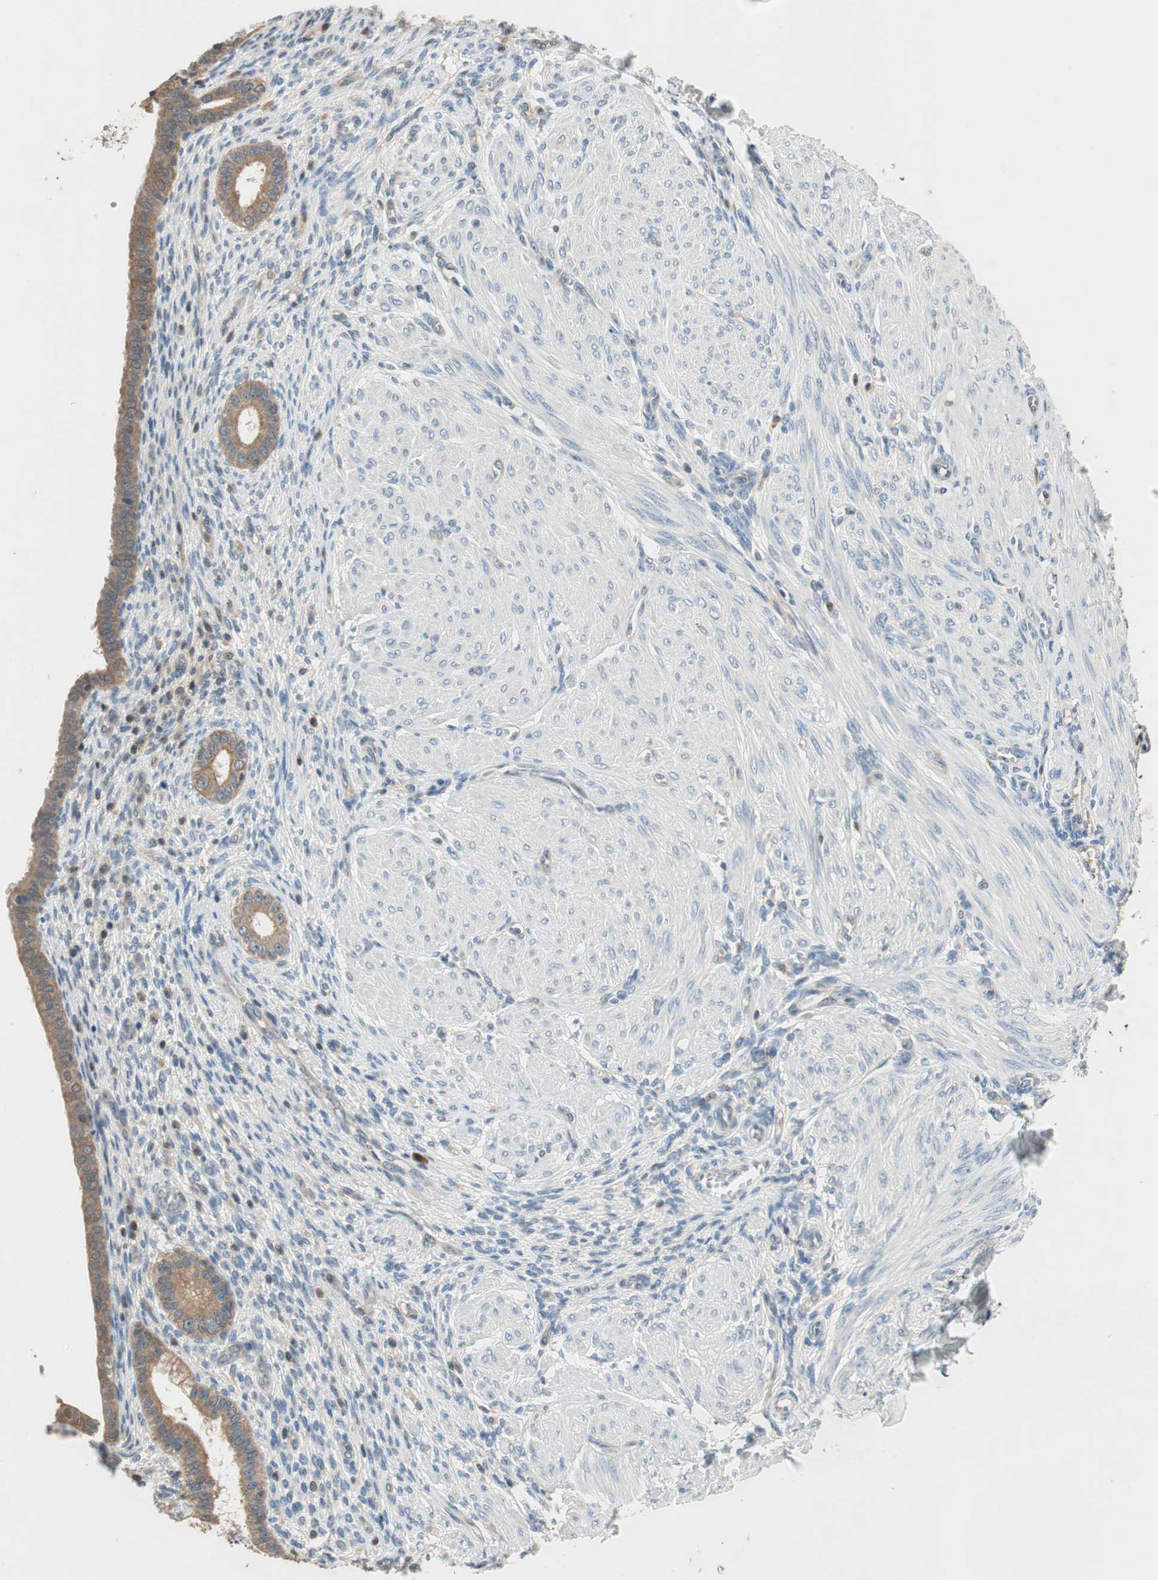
{"staining": {"intensity": "negative", "quantity": "none", "location": "none"}, "tissue": "endometrium", "cell_type": "Cells in endometrial stroma", "image_type": "normal", "snomed": [{"axis": "morphology", "description": "Normal tissue, NOS"}, {"axis": "topography", "description": "Endometrium"}], "caption": "This is an immunohistochemistry (IHC) micrograph of normal human endometrium. There is no positivity in cells in endometrial stroma.", "gene": "SERPINB5", "patient": {"sex": "female", "age": 72}}